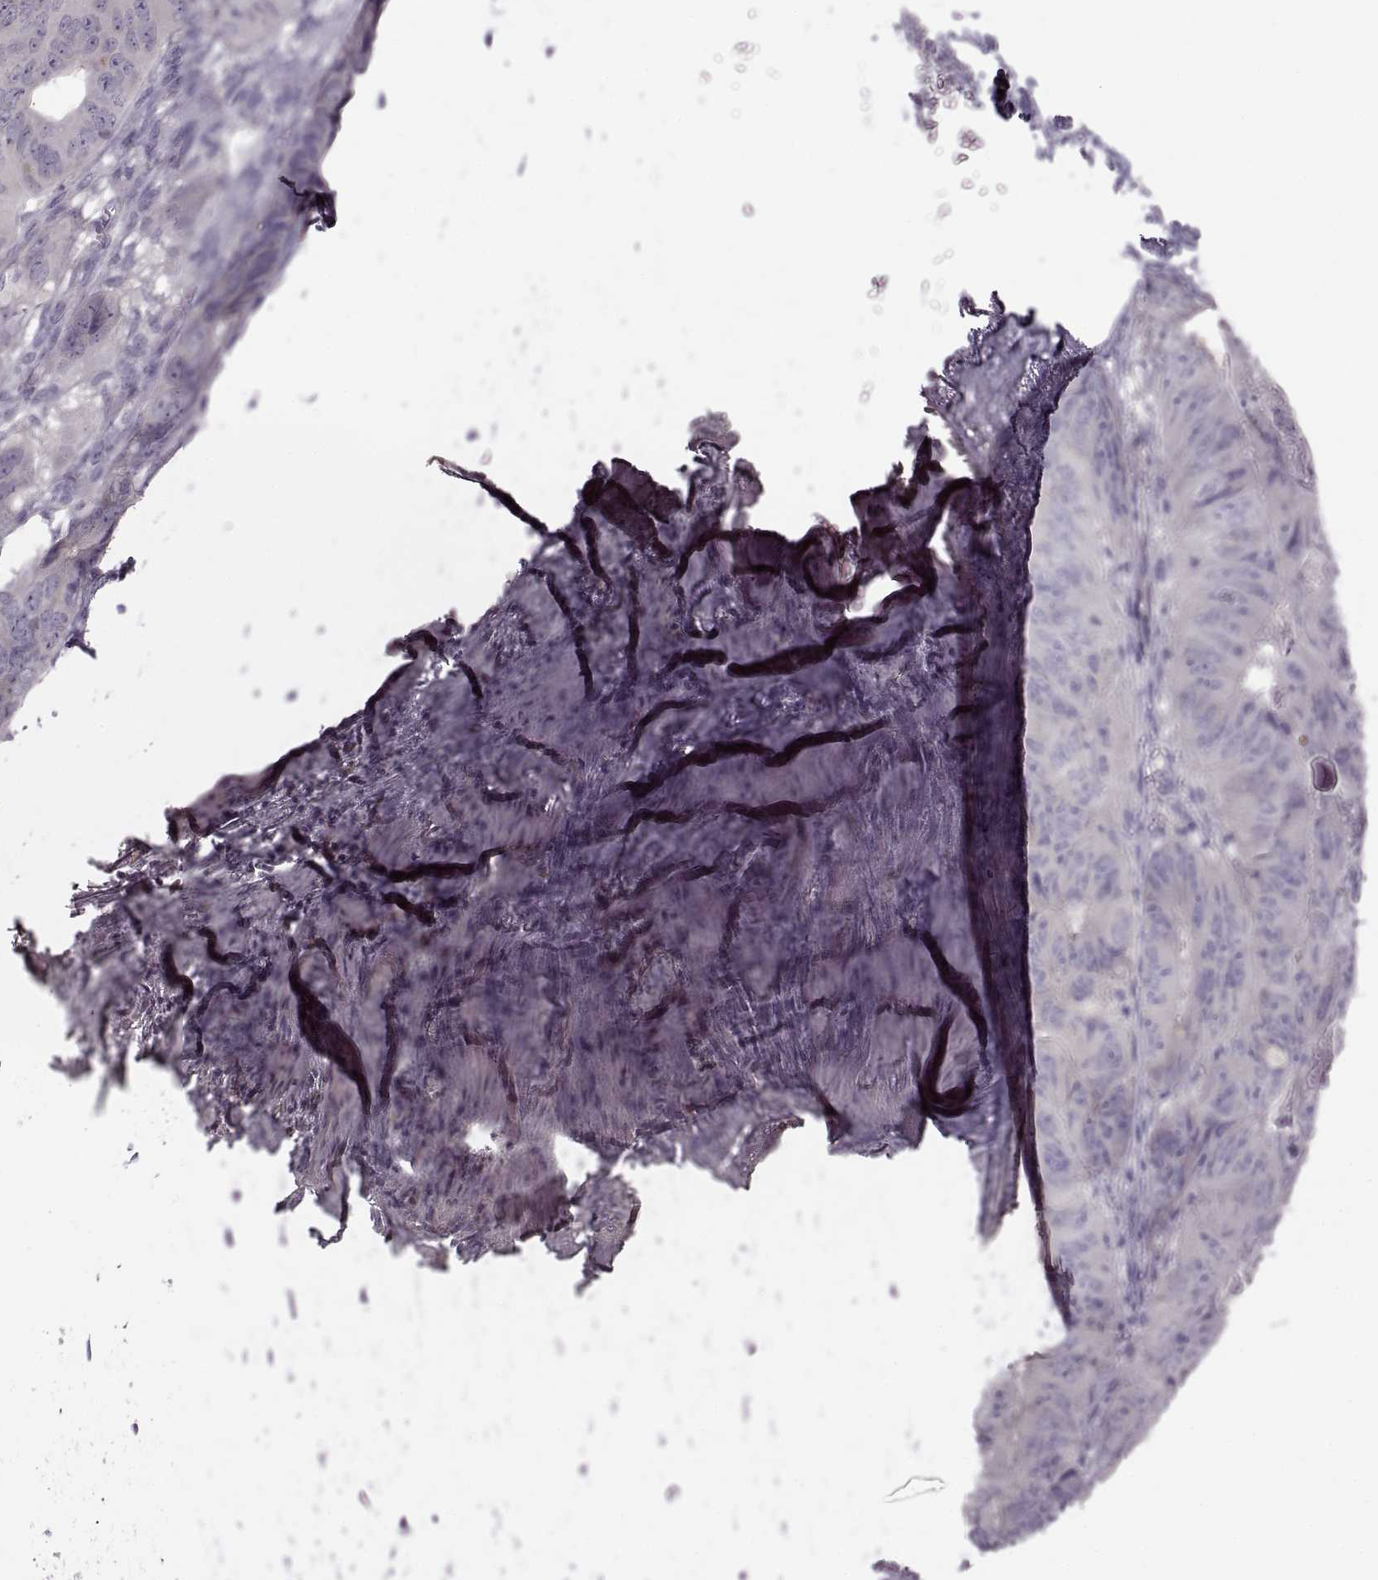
{"staining": {"intensity": "negative", "quantity": "none", "location": "none"}, "tissue": "colorectal cancer", "cell_type": "Tumor cells", "image_type": "cancer", "snomed": [{"axis": "morphology", "description": "Adenocarcinoma, NOS"}, {"axis": "topography", "description": "Colon"}], "caption": "A micrograph of adenocarcinoma (colorectal) stained for a protein shows no brown staining in tumor cells.", "gene": "H2AP", "patient": {"sex": "male", "age": 79}}